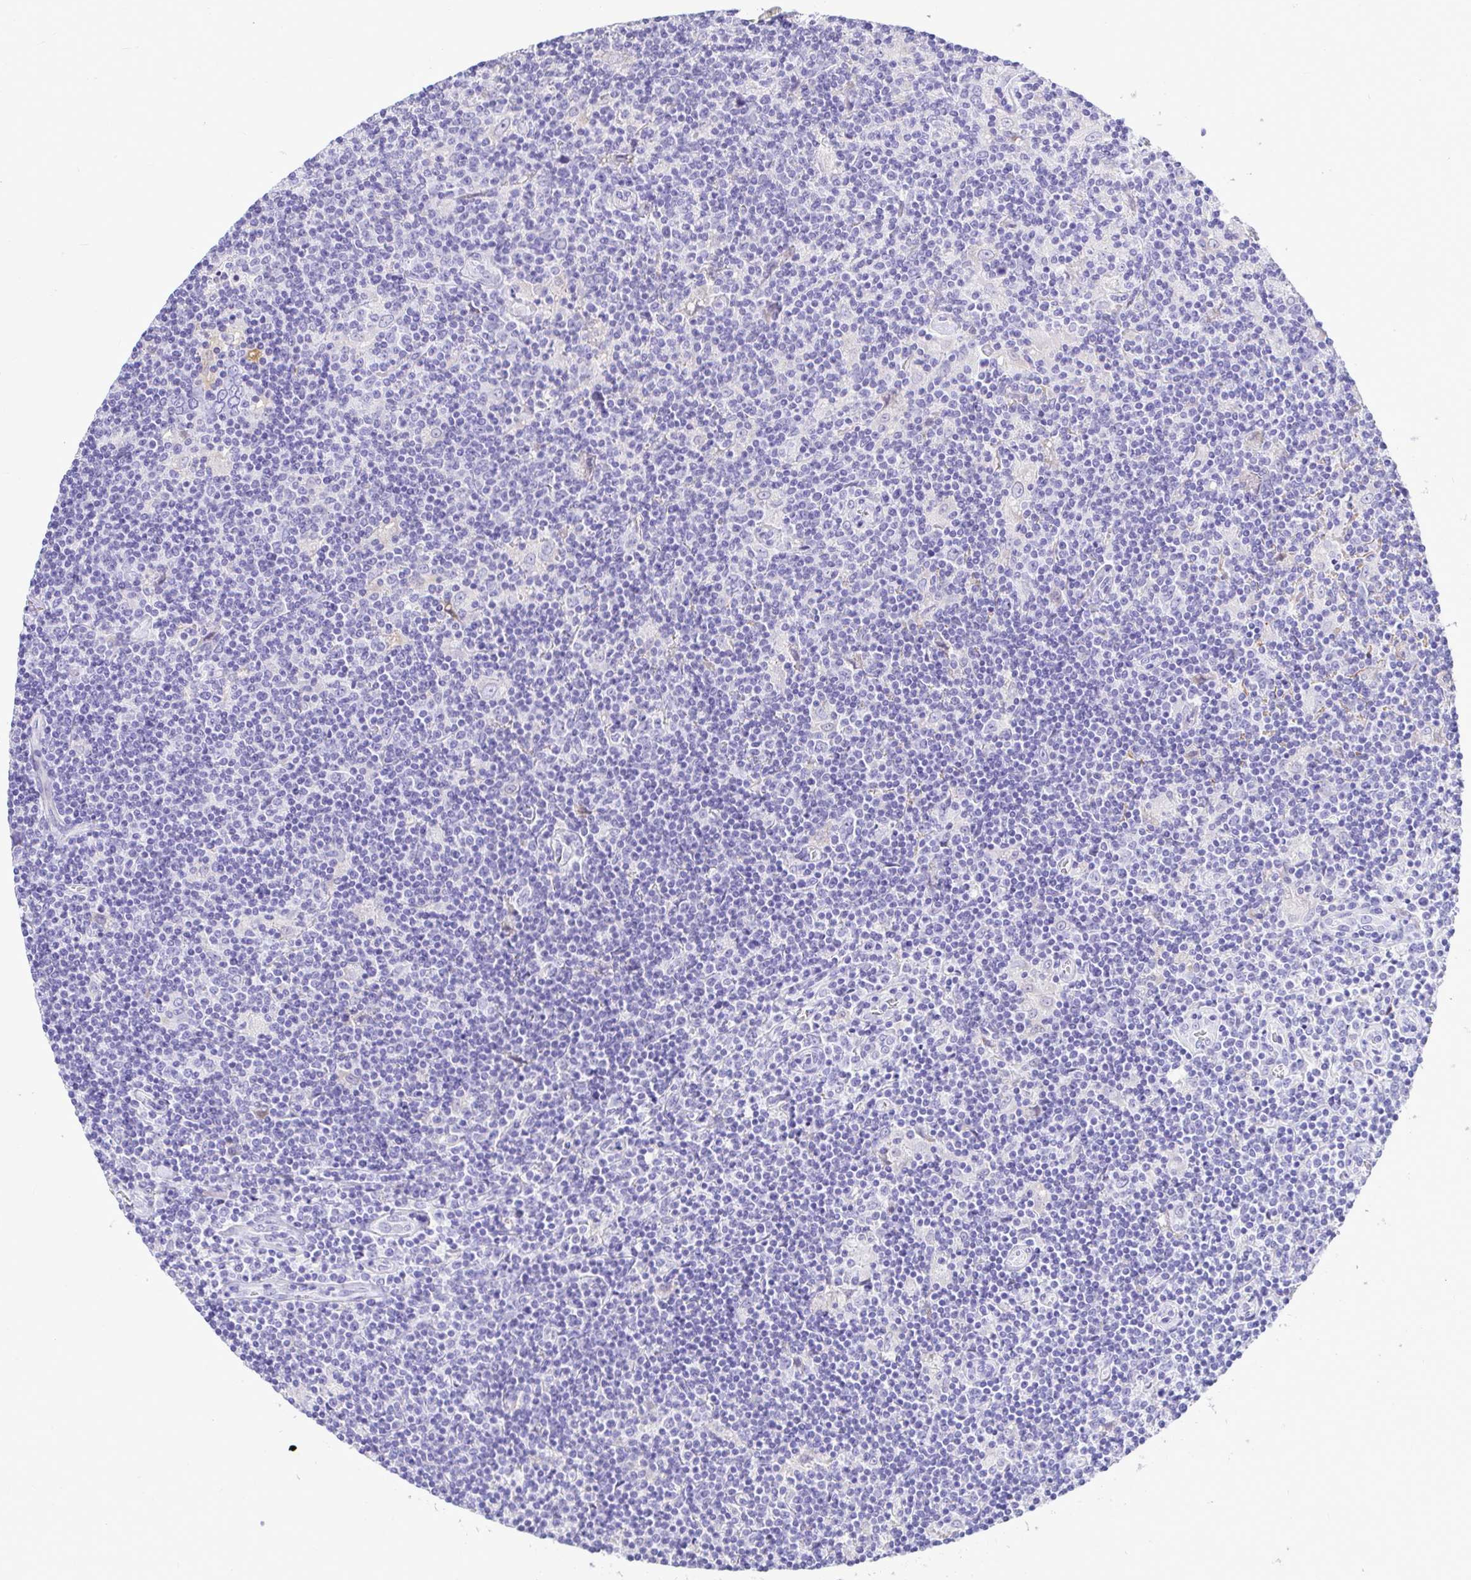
{"staining": {"intensity": "negative", "quantity": "none", "location": "none"}, "tissue": "lymphoma", "cell_type": "Tumor cells", "image_type": "cancer", "snomed": [{"axis": "morphology", "description": "Hodgkin's disease, NOS"}, {"axis": "topography", "description": "Lymph node"}], "caption": "Micrograph shows no significant protein expression in tumor cells of lymphoma.", "gene": "BACE2", "patient": {"sex": "male", "age": 40}}